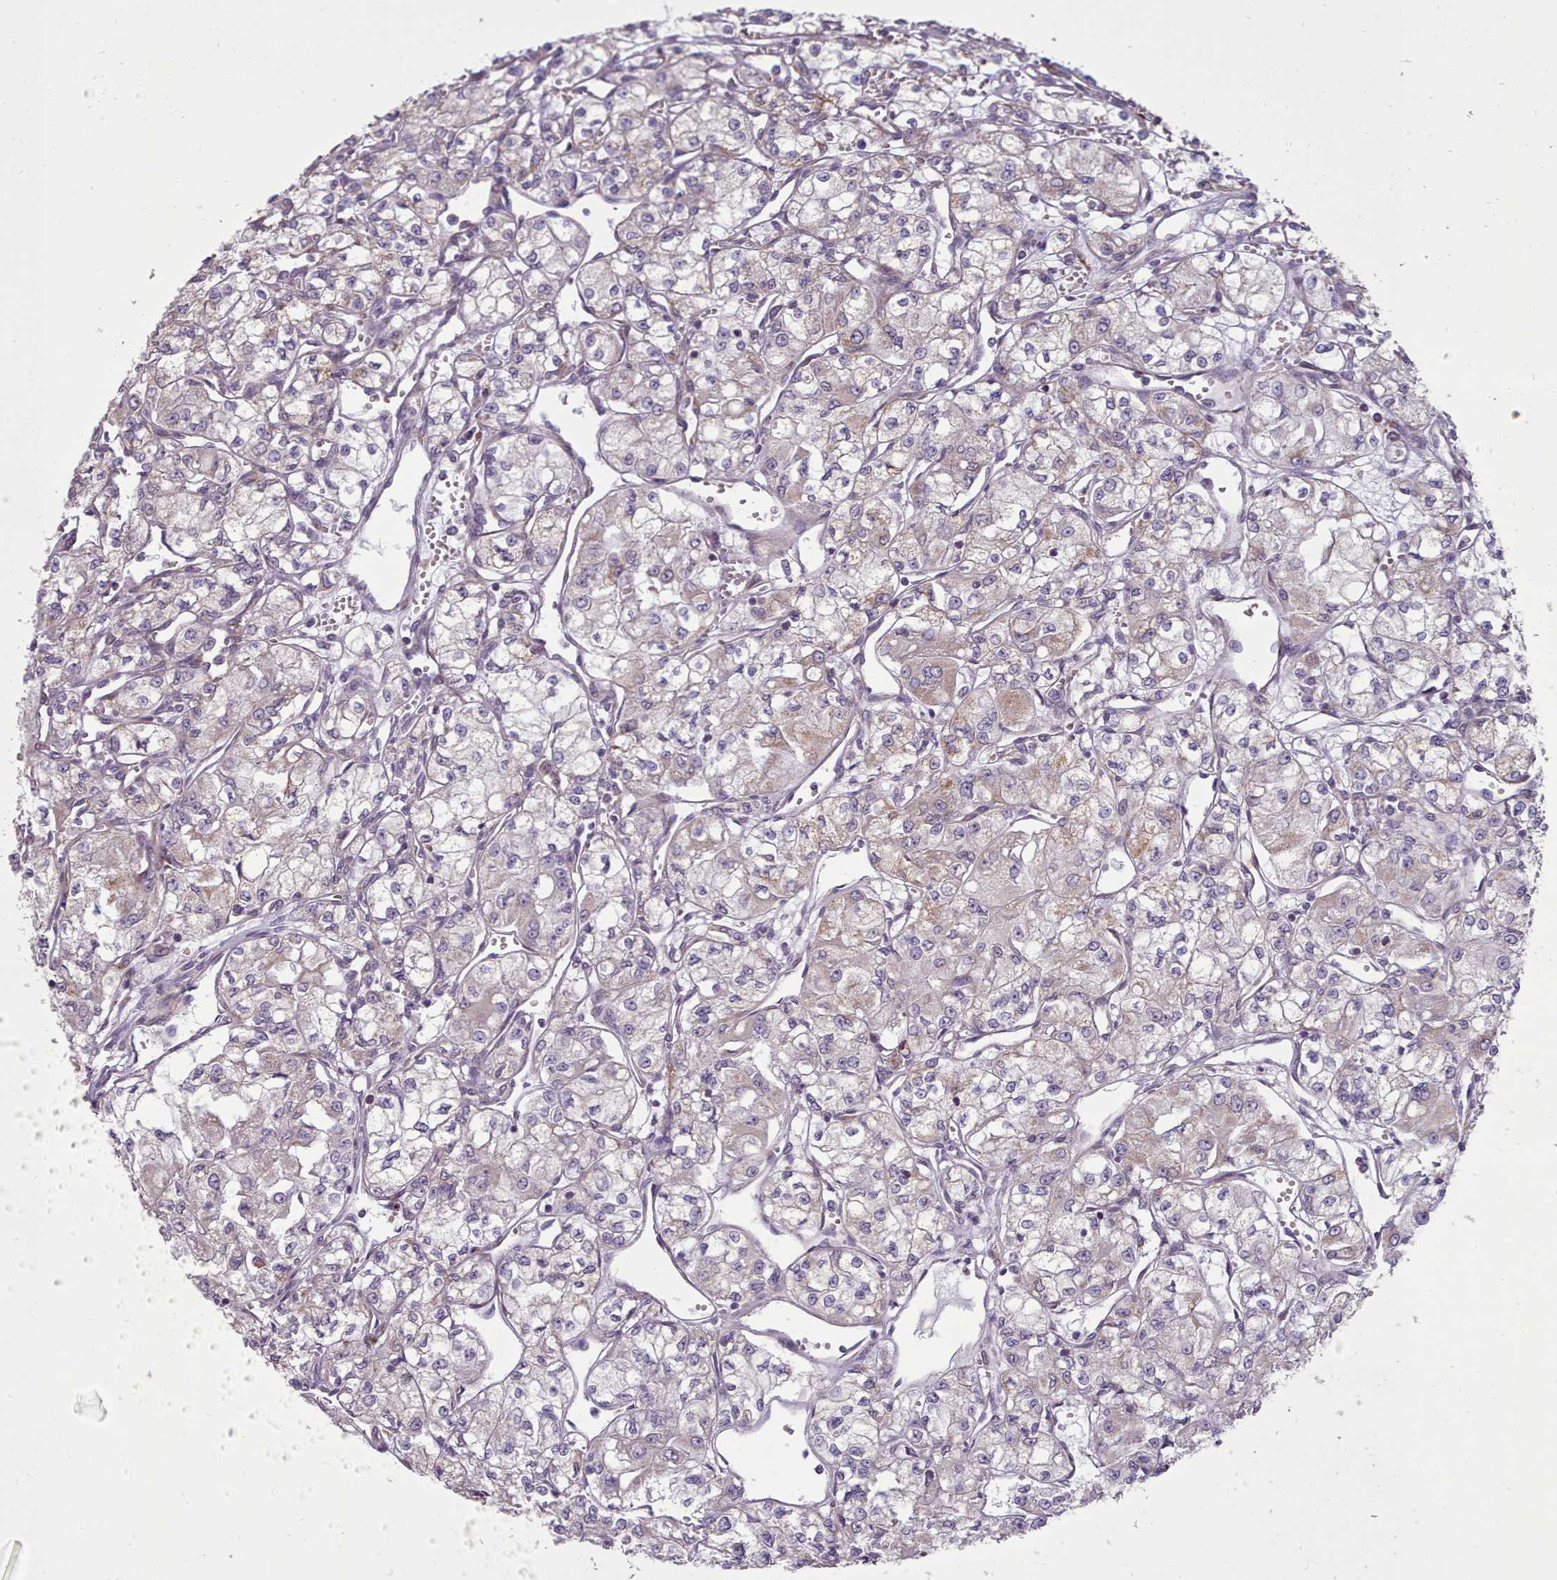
{"staining": {"intensity": "weak", "quantity": "<25%", "location": "cytoplasmic/membranous"}, "tissue": "renal cancer", "cell_type": "Tumor cells", "image_type": "cancer", "snomed": [{"axis": "morphology", "description": "Adenocarcinoma, NOS"}, {"axis": "topography", "description": "Kidney"}], "caption": "Immunohistochemistry (IHC) of human adenocarcinoma (renal) reveals no expression in tumor cells. (Brightfield microscopy of DAB (3,3'-diaminobenzidine) immunohistochemistry (IHC) at high magnification).", "gene": "FKBP10", "patient": {"sex": "male", "age": 59}}